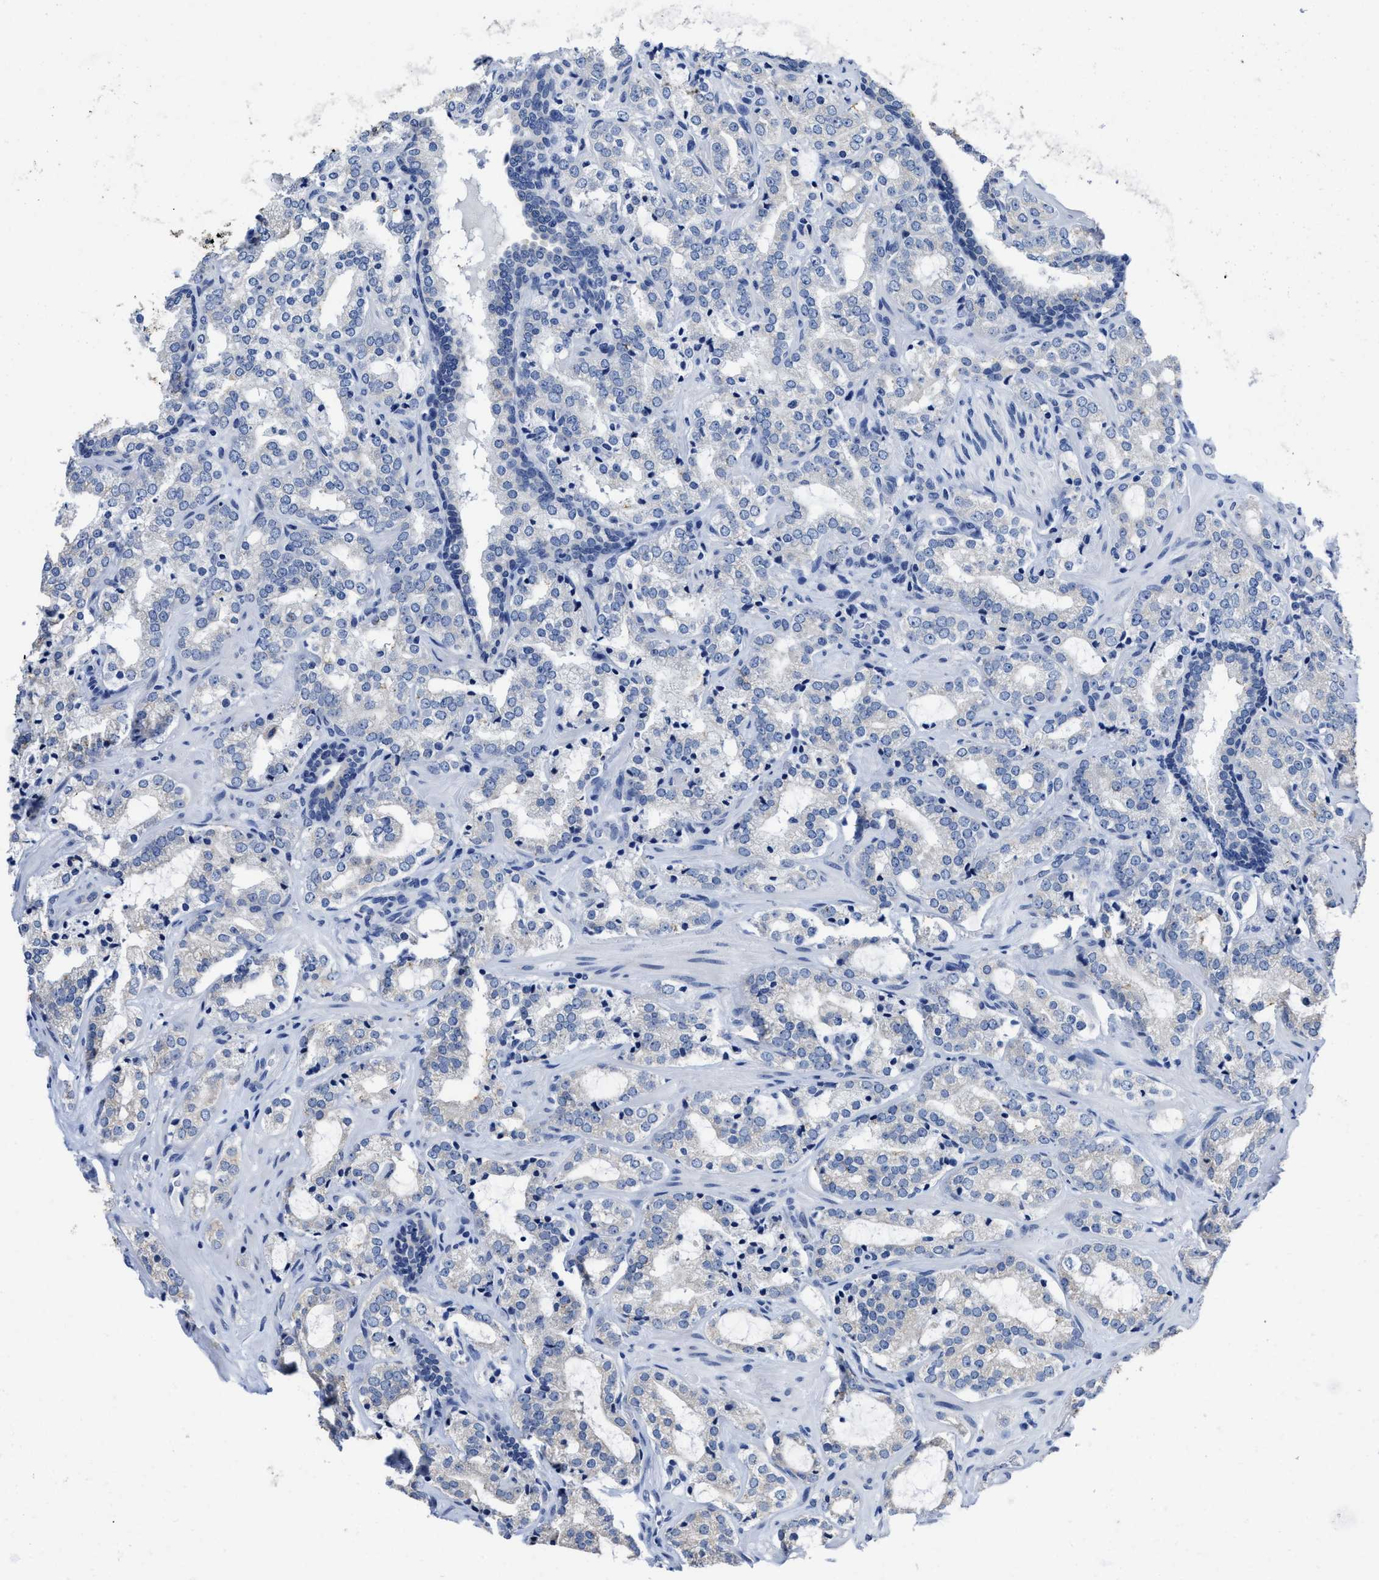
{"staining": {"intensity": "negative", "quantity": "none", "location": "none"}, "tissue": "prostate cancer", "cell_type": "Tumor cells", "image_type": "cancer", "snomed": [{"axis": "morphology", "description": "Adenocarcinoma, High grade"}, {"axis": "topography", "description": "Prostate"}], "caption": "The histopathology image shows no staining of tumor cells in high-grade adenocarcinoma (prostate).", "gene": "HOOK1", "patient": {"sex": "male", "age": 64}}